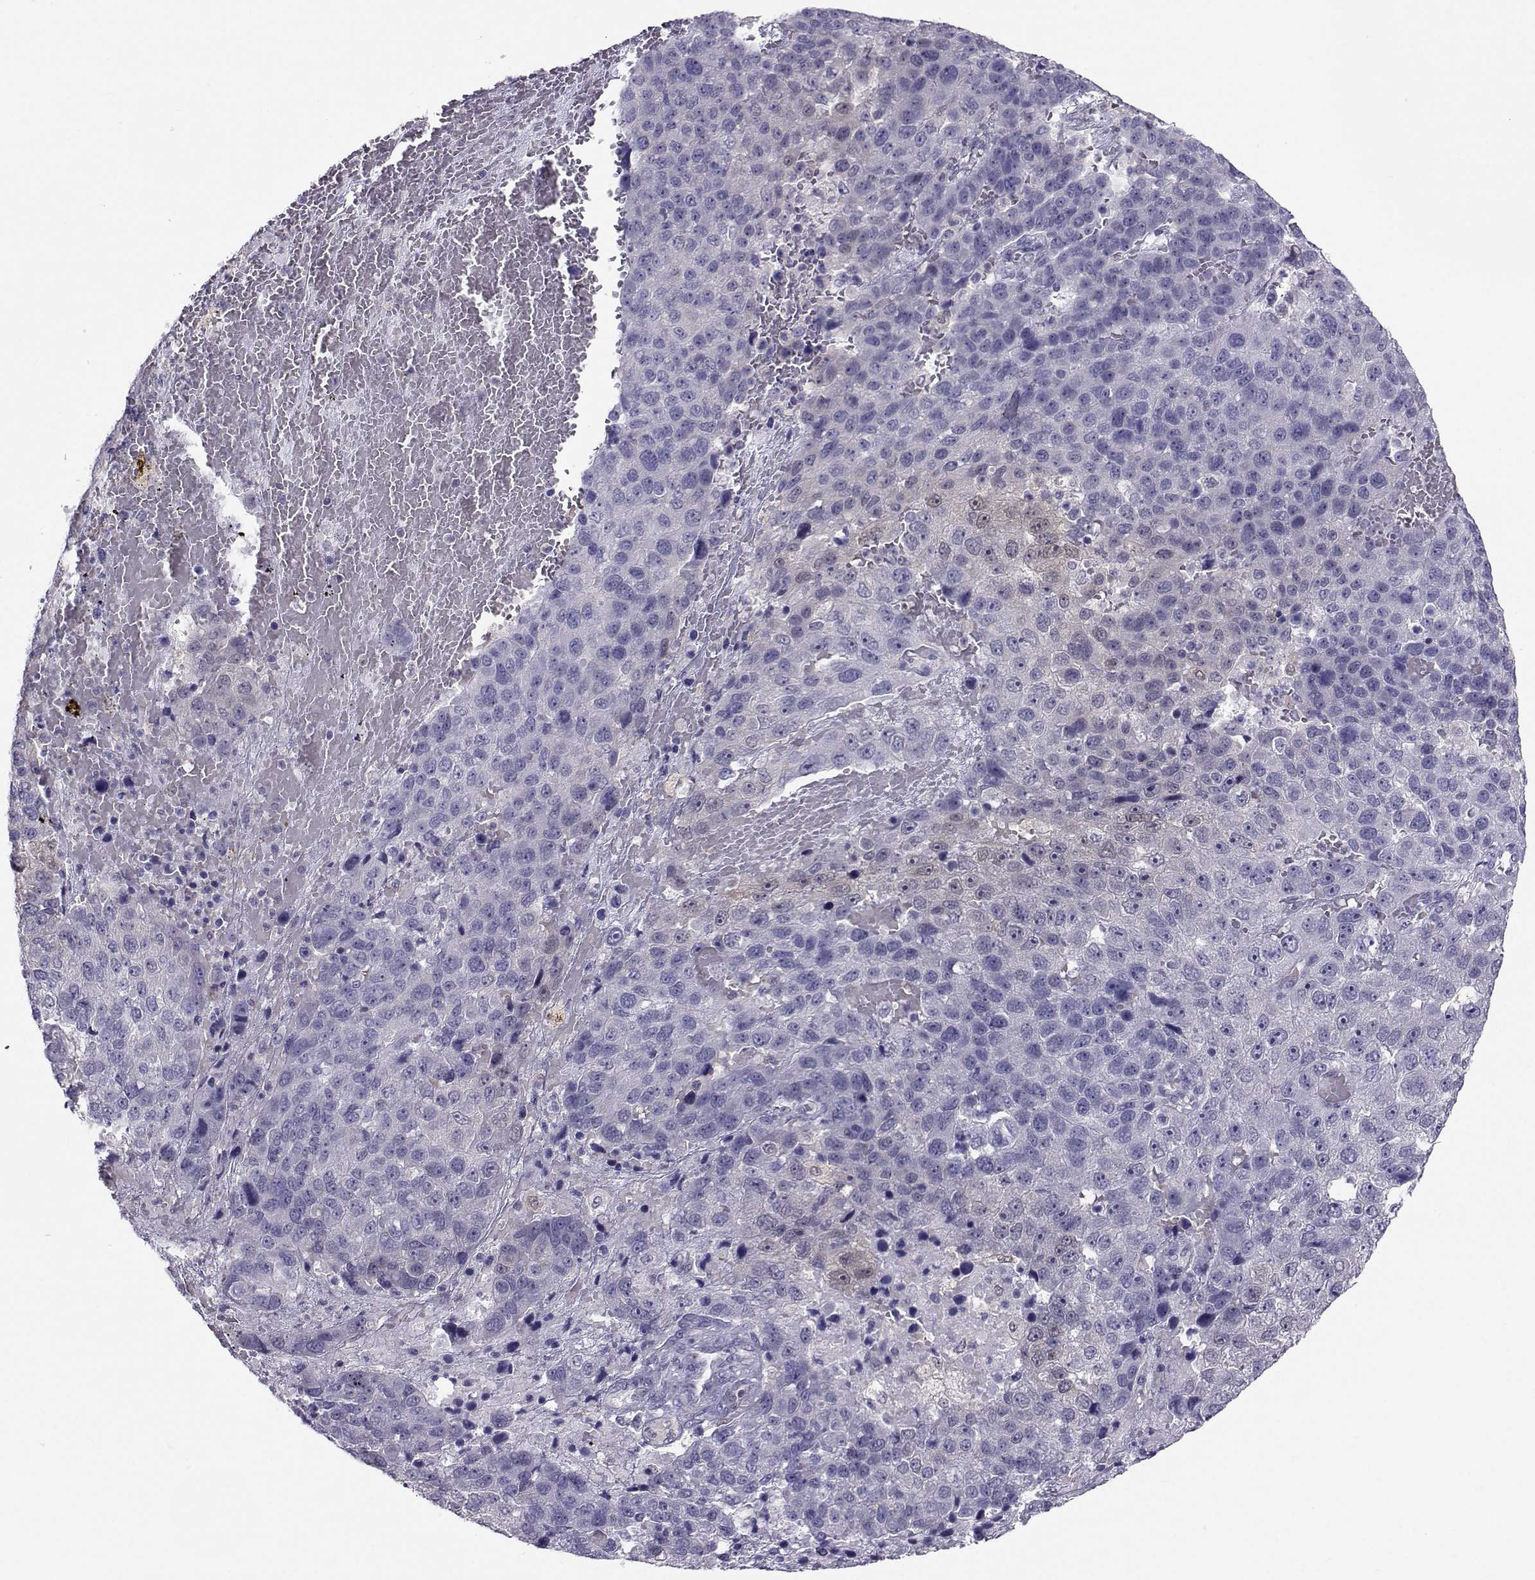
{"staining": {"intensity": "negative", "quantity": "none", "location": "none"}, "tissue": "pancreatic cancer", "cell_type": "Tumor cells", "image_type": "cancer", "snomed": [{"axis": "morphology", "description": "Adenocarcinoma, NOS"}, {"axis": "topography", "description": "Pancreas"}], "caption": "DAB (3,3'-diaminobenzidine) immunohistochemical staining of adenocarcinoma (pancreatic) exhibits no significant staining in tumor cells.", "gene": "PGK1", "patient": {"sex": "female", "age": 61}}